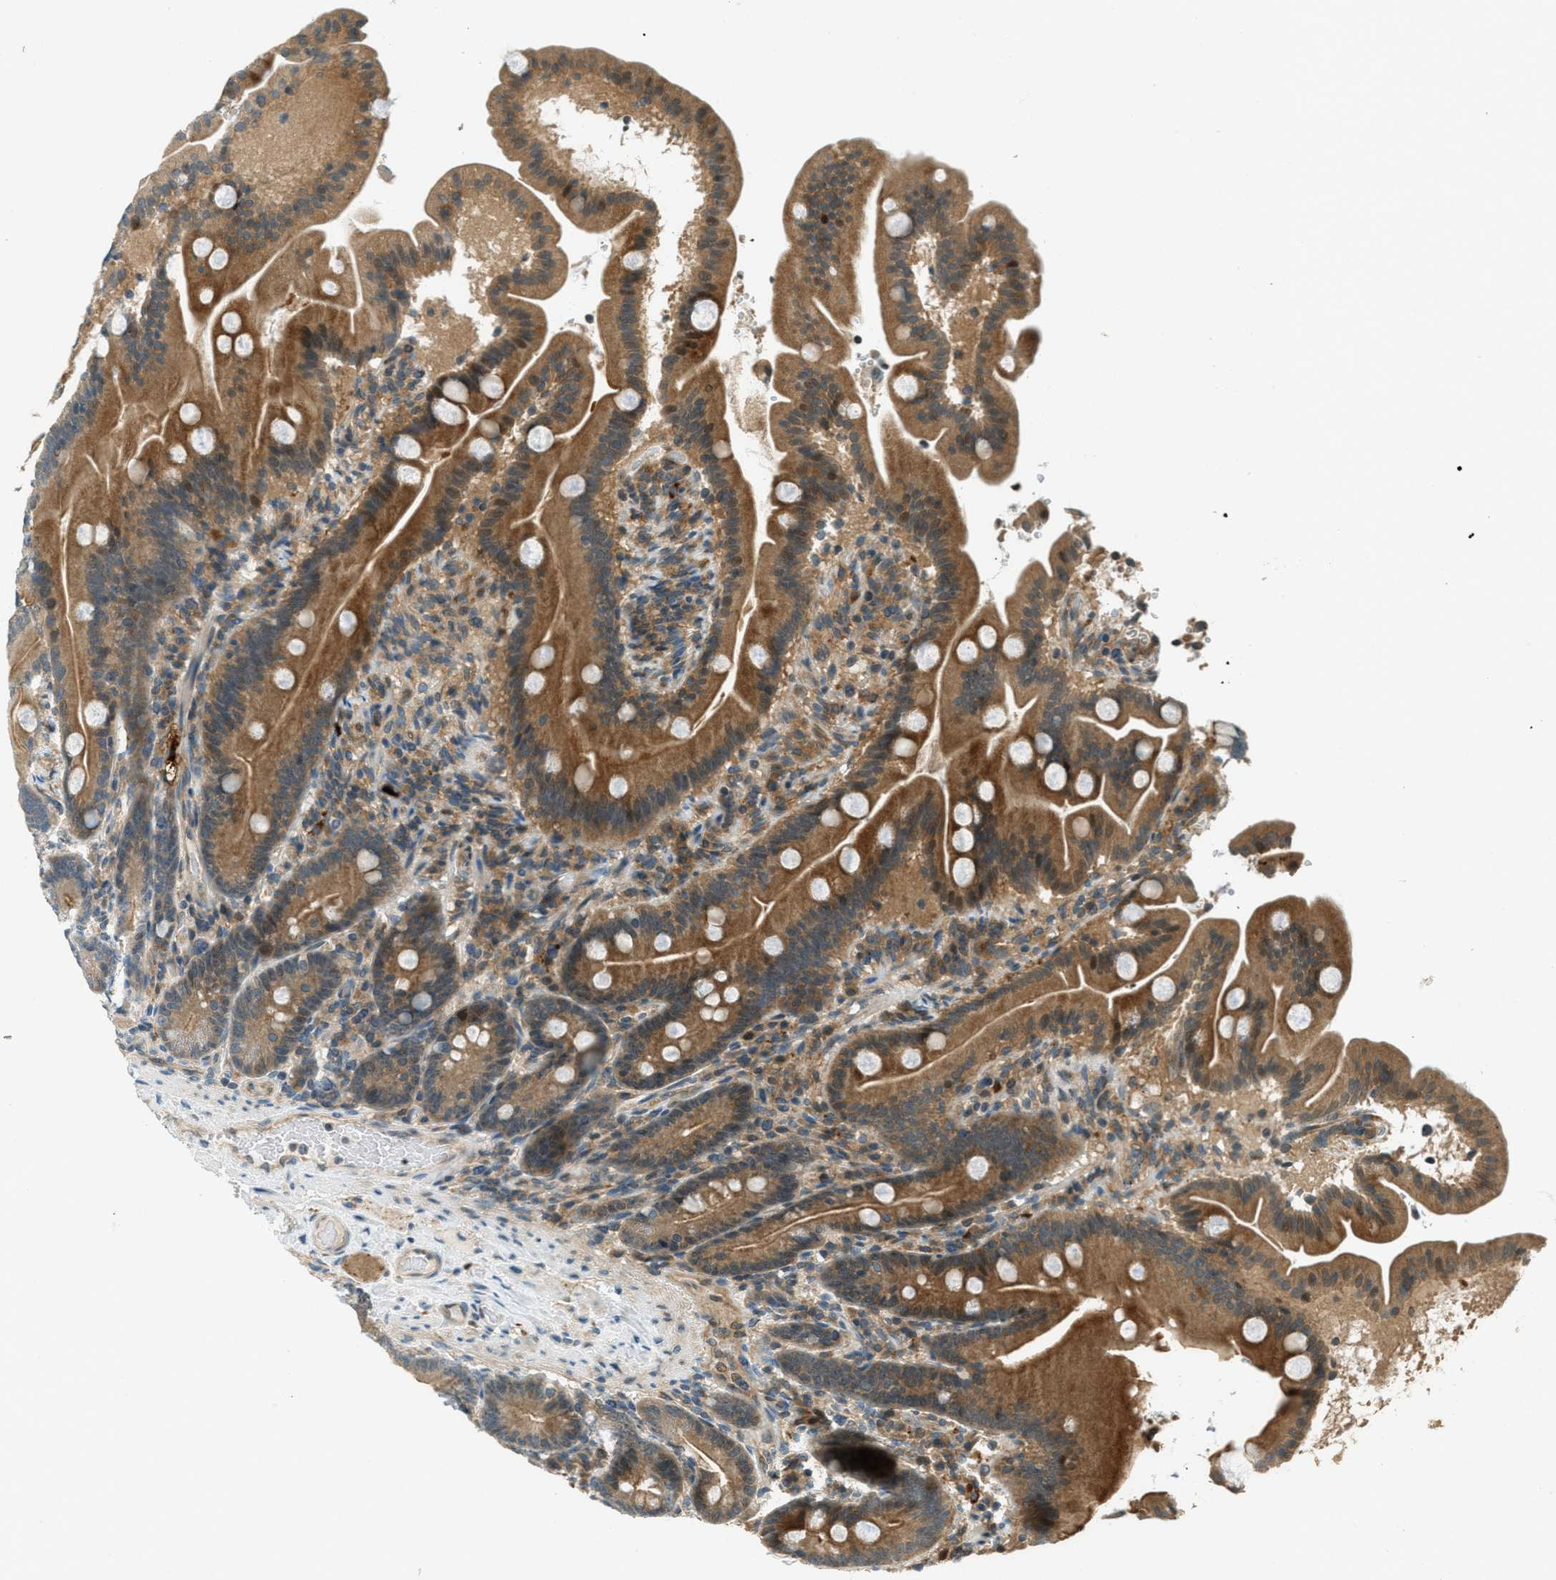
{"staining": {"intensity": "moderate", "quantity": ">75%", "location": "cytoplasmic/membranous"}, "tissue": "duodenum", "cell_type": "Glandular cells", "image_type": "normal", "snomed": [{"axis": "morphology", "description": "Normal tissue, NOS"}, {"axis": "topography", "description": "Duodenum"}], "caption": "Duodenum stained with immunohistochemistry displays moderate cytoplasmic/membranous expression in approximately >75% of glandular cells. (DAB (3,3'-diaminobenzidine) = brown stain, brightfield microscopy at high magnification).", "gene": "PTPN23", "patient": {"sex": "male", "age": 54}}